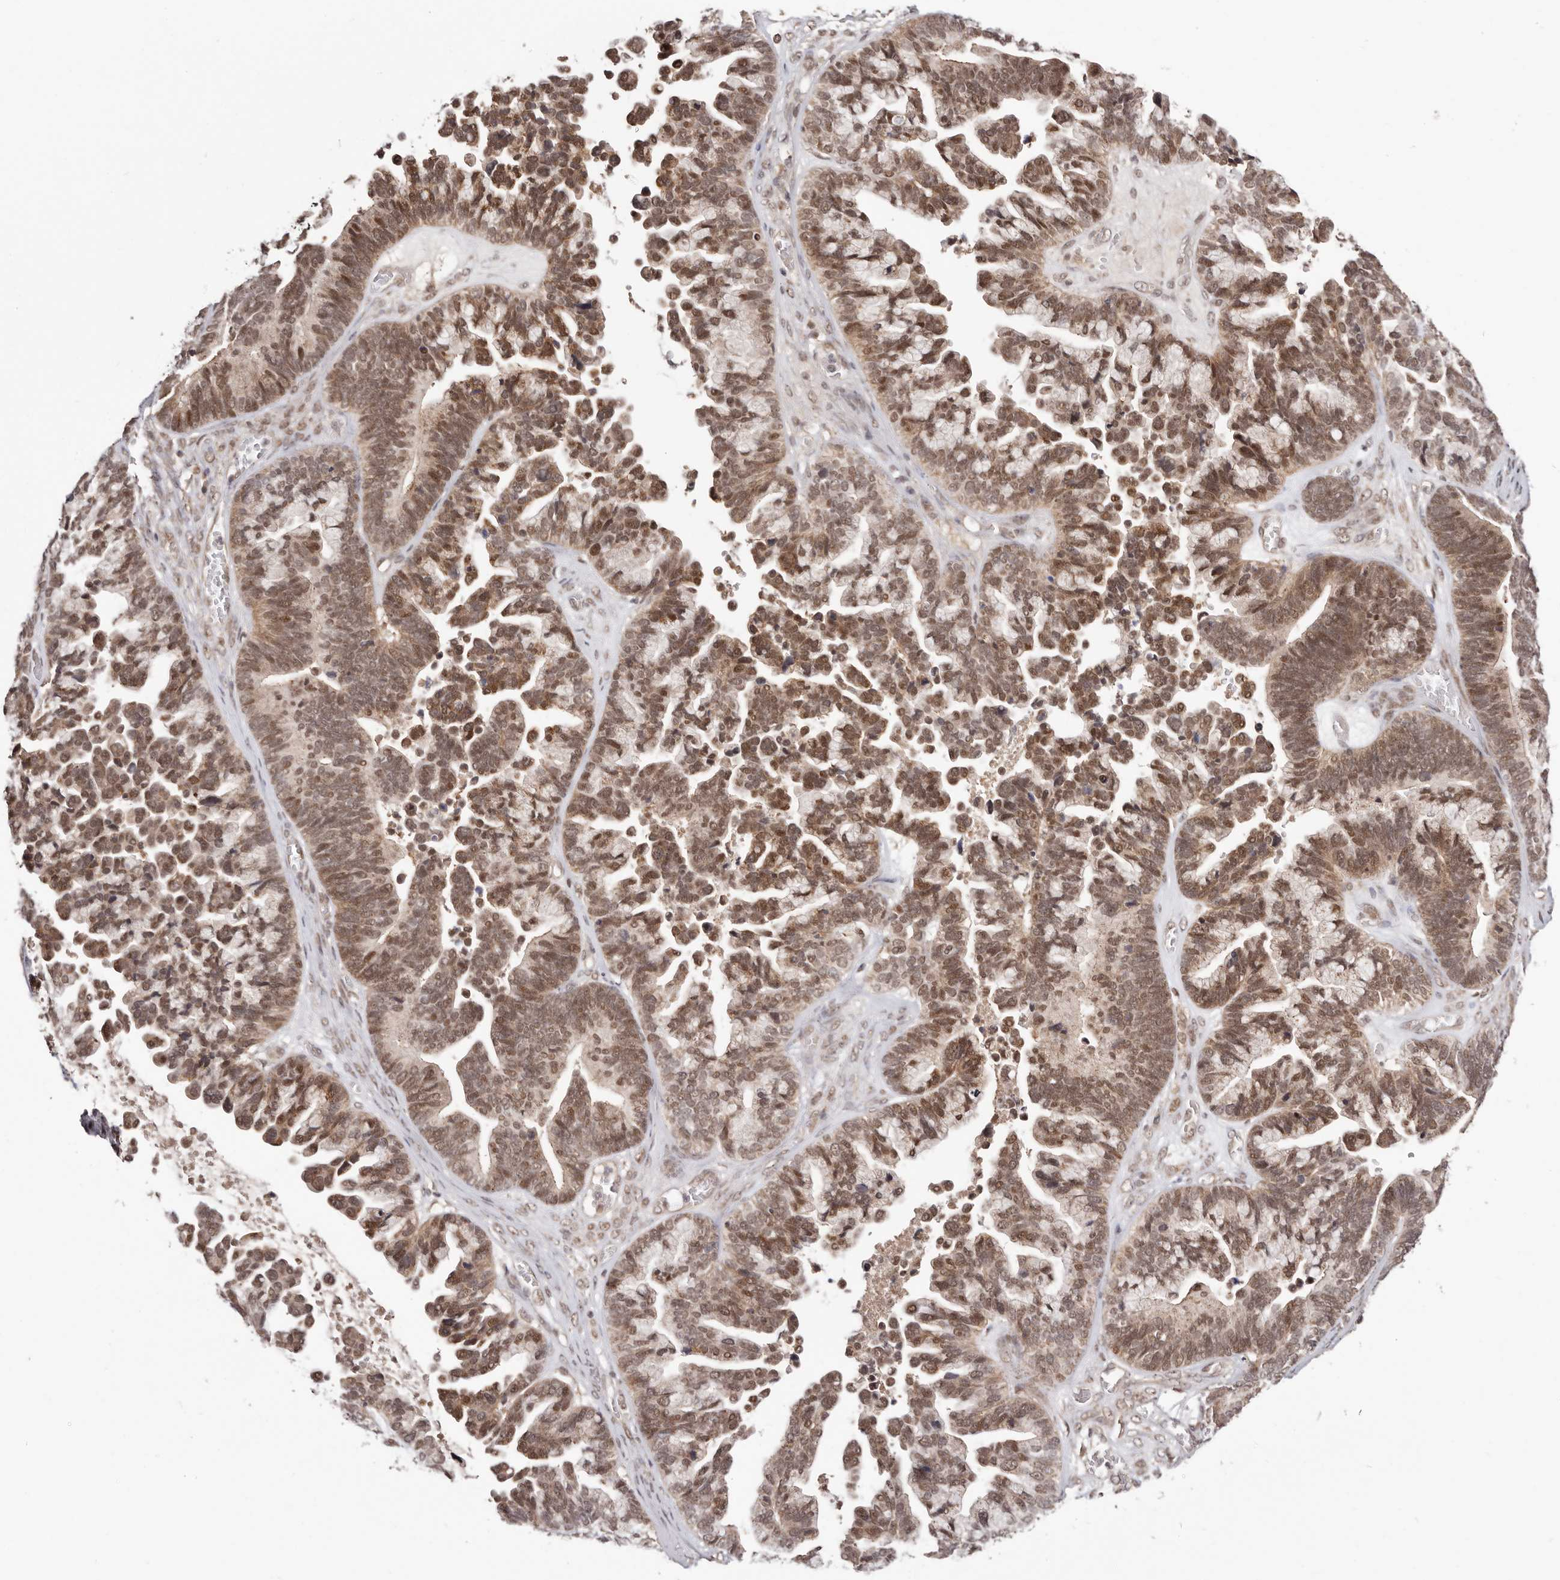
{"staining": {"intensity": "moderate", "quantity": ">75%", "location": "cytoplasmic/membranous,nuclear"}, "tissue": "ovarian cancer", "cell_type": "Tumor cells", "image_type": "cancer", "snomed": [{"axis": "morphology", "description": "Cystadenocarcinoma, serous, NOS"}, {"axis": "topography", "description": "Ovary"}], "caption": "The photomicrograph exhibits immunohistochemical staining of ovarian cancer. There is moderate cytoplasmic/membranous and nuclear expression is identified in approximately >75% of tumor cells.", "gene": "MED8", "patient": {"sex": "female", "age": 56}}